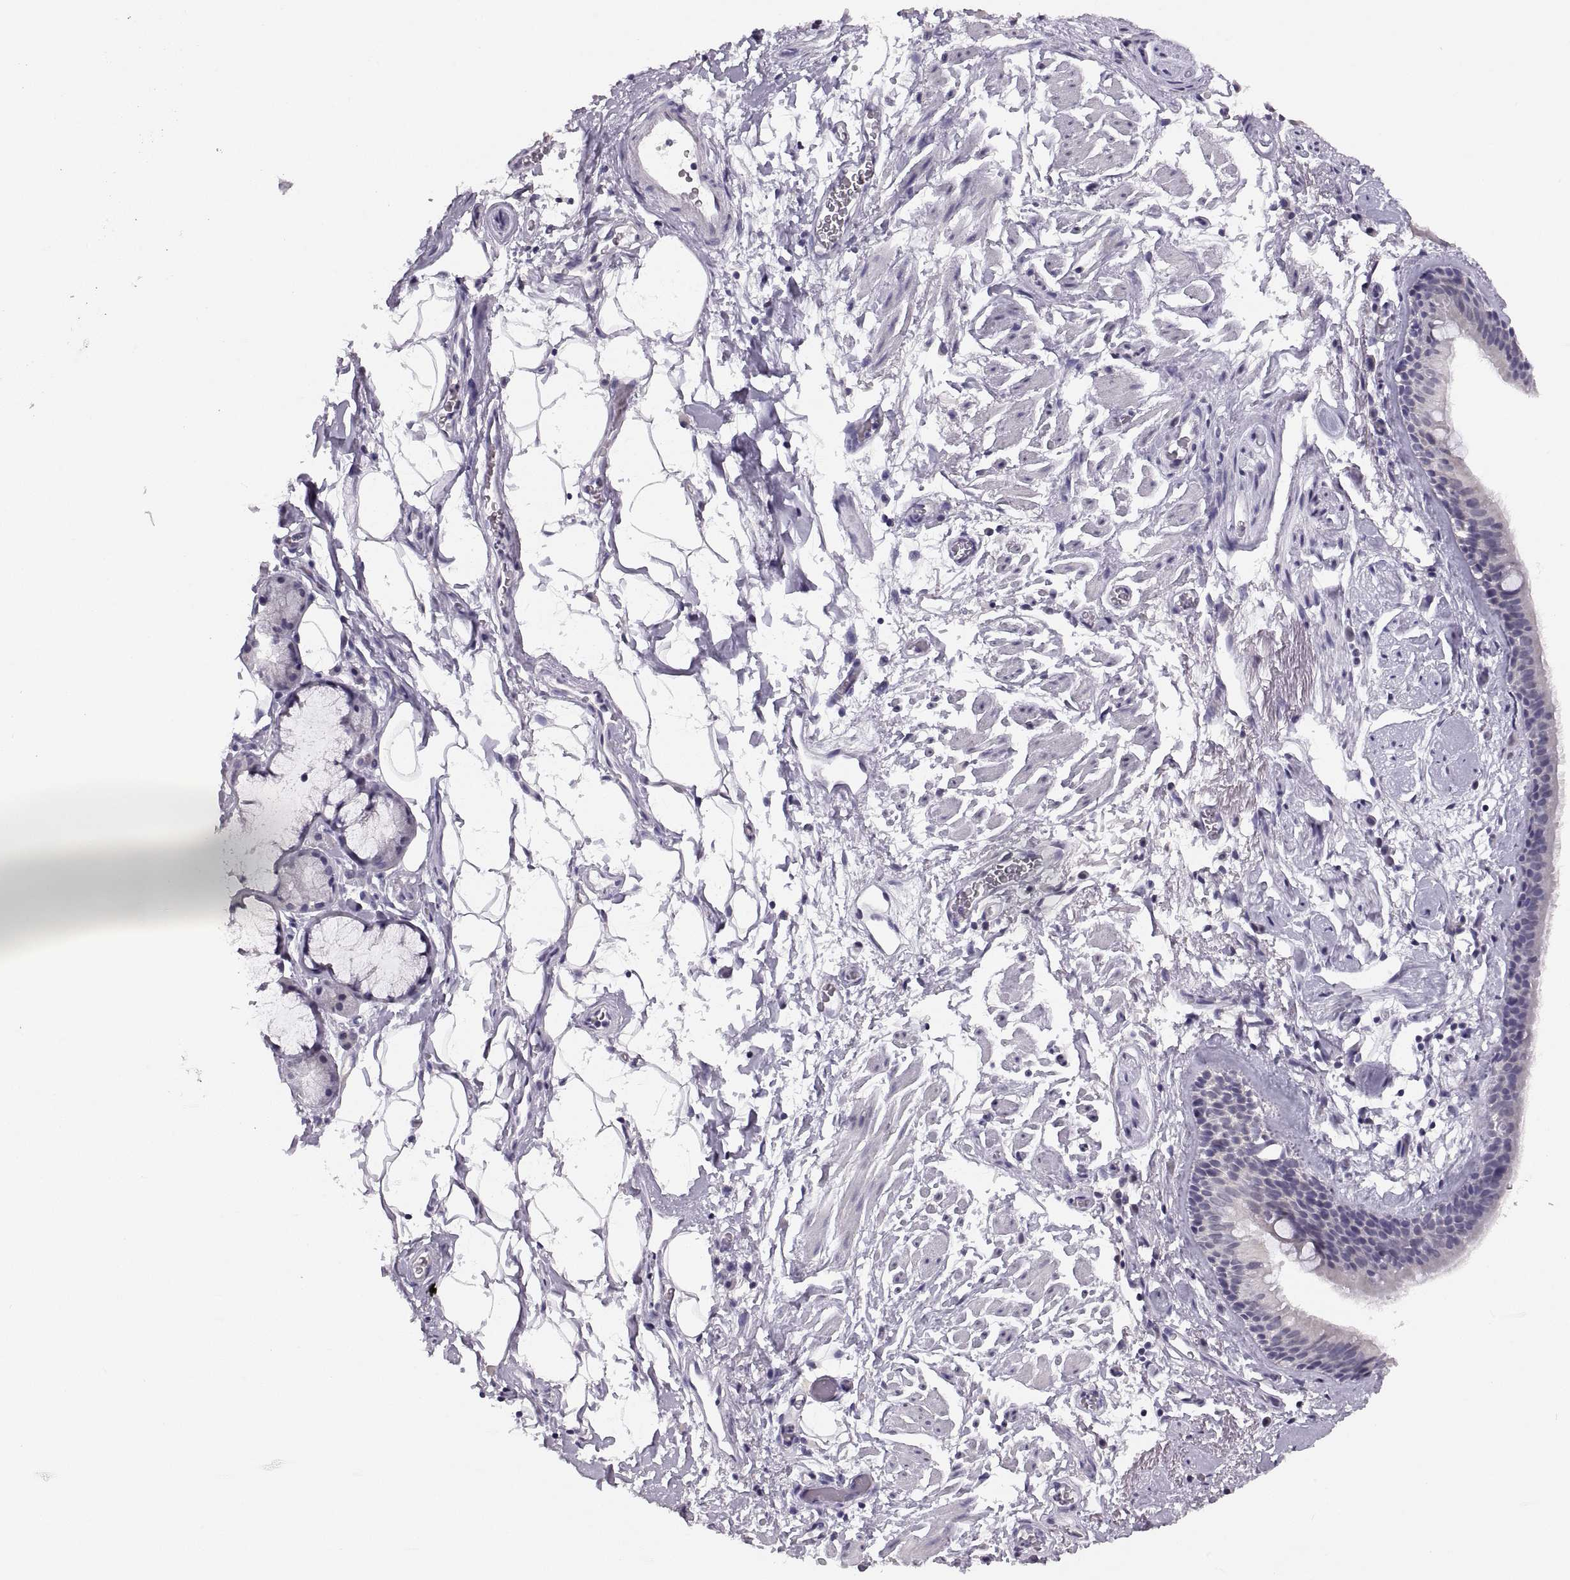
{"staining": {"intensity": "negative", "quantity": "none", "location": "none"}, "tissue": "bronchus", "cell_type": "Respiratory epithelial cells", "image_type": "normal", "snomed": [{"axis": "morphology", "description": "Normal tissue, NOS"}, {"axis": "topography", "description": "Cartilage tissue"}, {"axis": "topography", "description": "Bronchus"}], "caption": "High power microscopy photomicrograph of an immunohistochemistry micrograph of unremarkable bronchus, revealing no significant expression in respiratory epithelial cells. Brightfield microscopy of immunohistochemistry (IHC) stained with DAB (brown) and hematoxylin (blue), captured at high magnification.", "gene": "ADH6", "patient": {"sex": "male", "age": 58}}